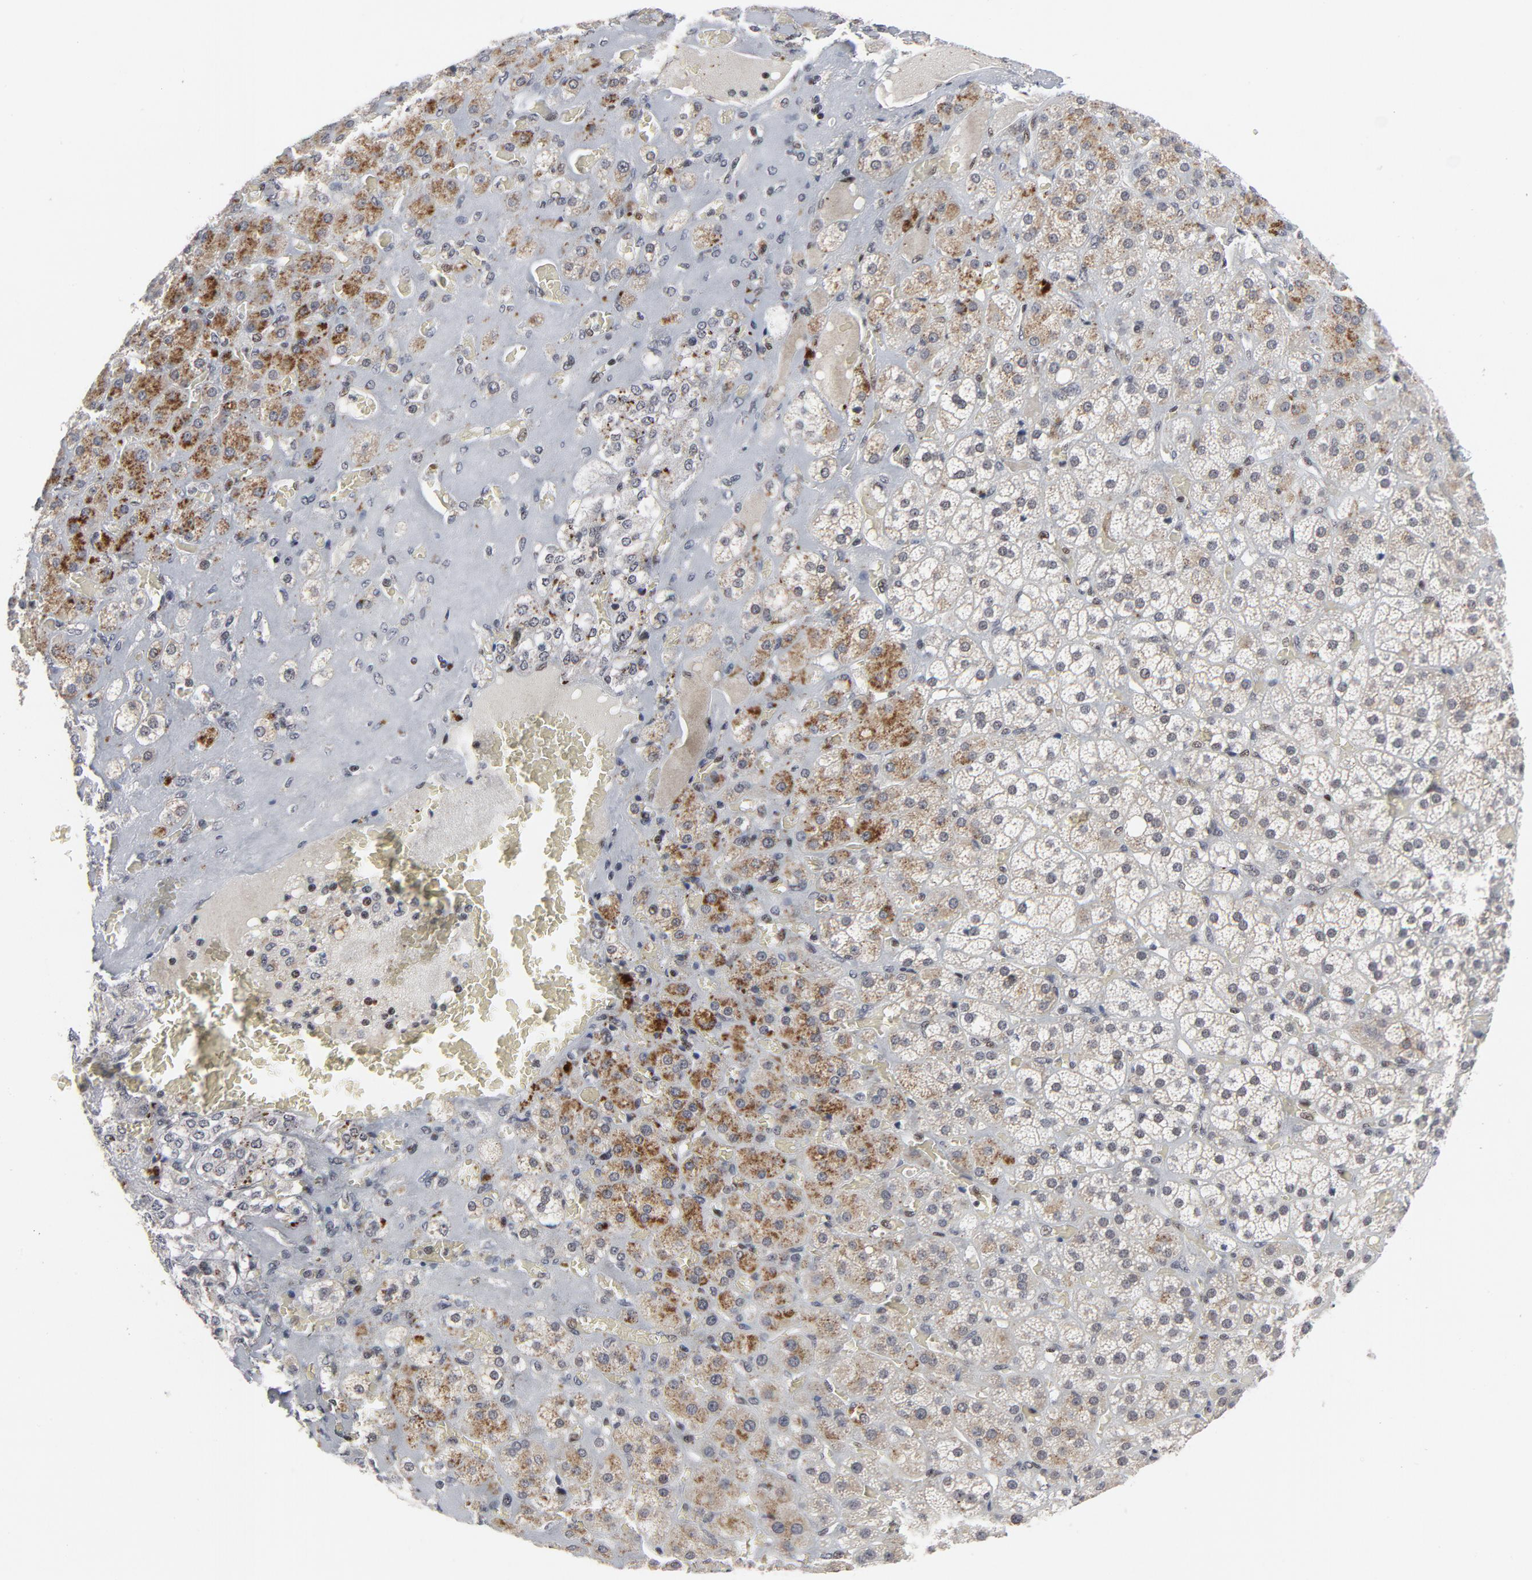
{"staining": {"intensity": "moderate", "quantity": "25%-75%", "location": "cytoplasmic/membranous,nuclear"}, "tissue": "adrenal gland", "cell_type": "Glandular cells", "image_type": "normal", "snomed": [{"axis": "morphology", "description": "Normal tissue, NOS"}, {"axis": "topography", "description": "Adrenal gland"}], "caption": "This micrograph displays normal adrenal gland stained with immunohistochemistry (IHC) to label a protein in brown. The cytoplasmic/membranous,nuclear of glandular cells show moderate positivity for the protein. Nuclei are counter-stained blue.", "gene": "GABPA", "patient": {"sex": "female", "age": 71}}